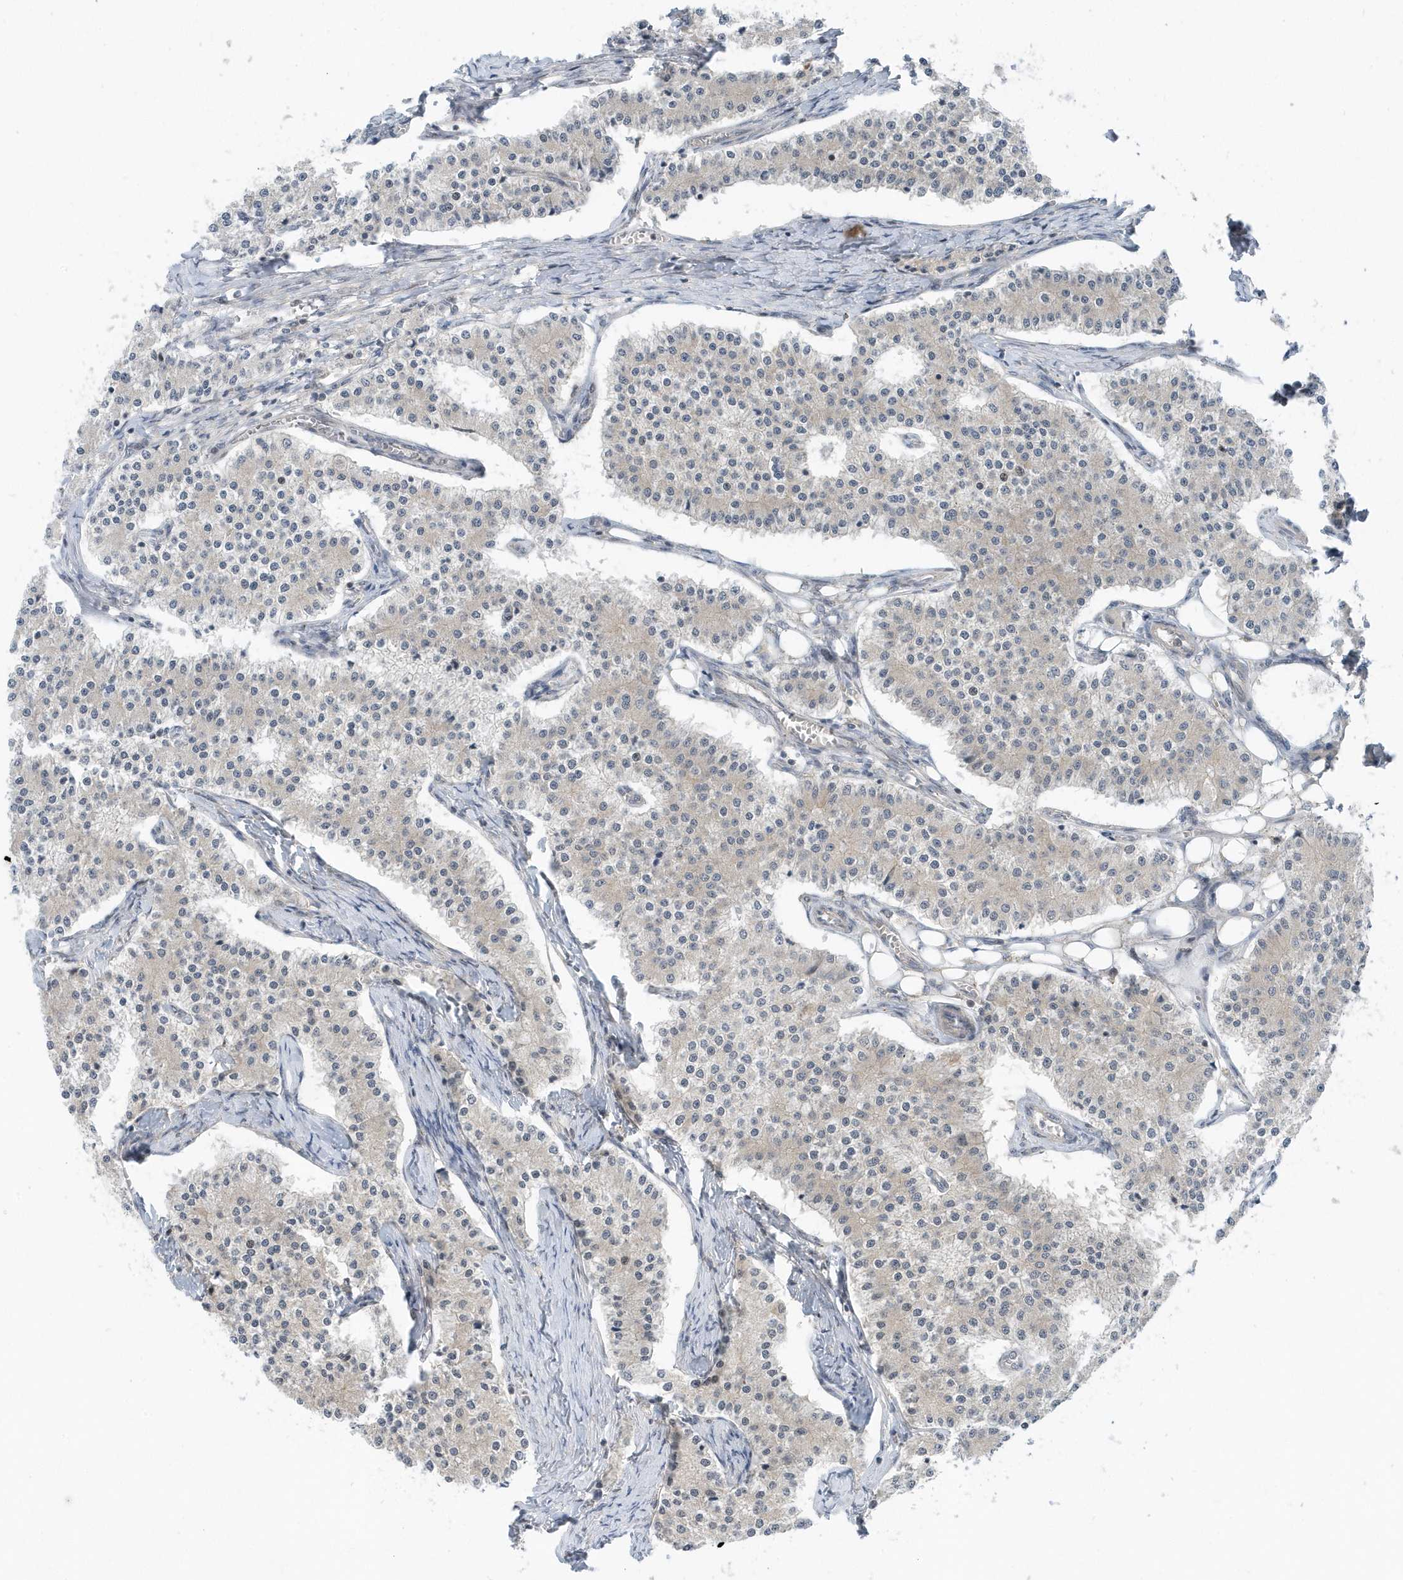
{"staining": {"intensity": "negative", "quantity": "none", "location": "none"}, "tissue": "carcinoid", "cell_type": "Tumor cells", "image_type": "cancer", "snomed": [{"axis": "morphology", "description": "Carcinoid, malignant, NOS"}, {"axis": "topography", "description": "Colon"}], "caption": "DAB (3,3'-diaminobenzidine) immunohistochemical staining of human malignant carcinoid reveals no significant expression in tumor cells.", "gene": "USP53", "patient": {"sex": "female", "age": 52}}